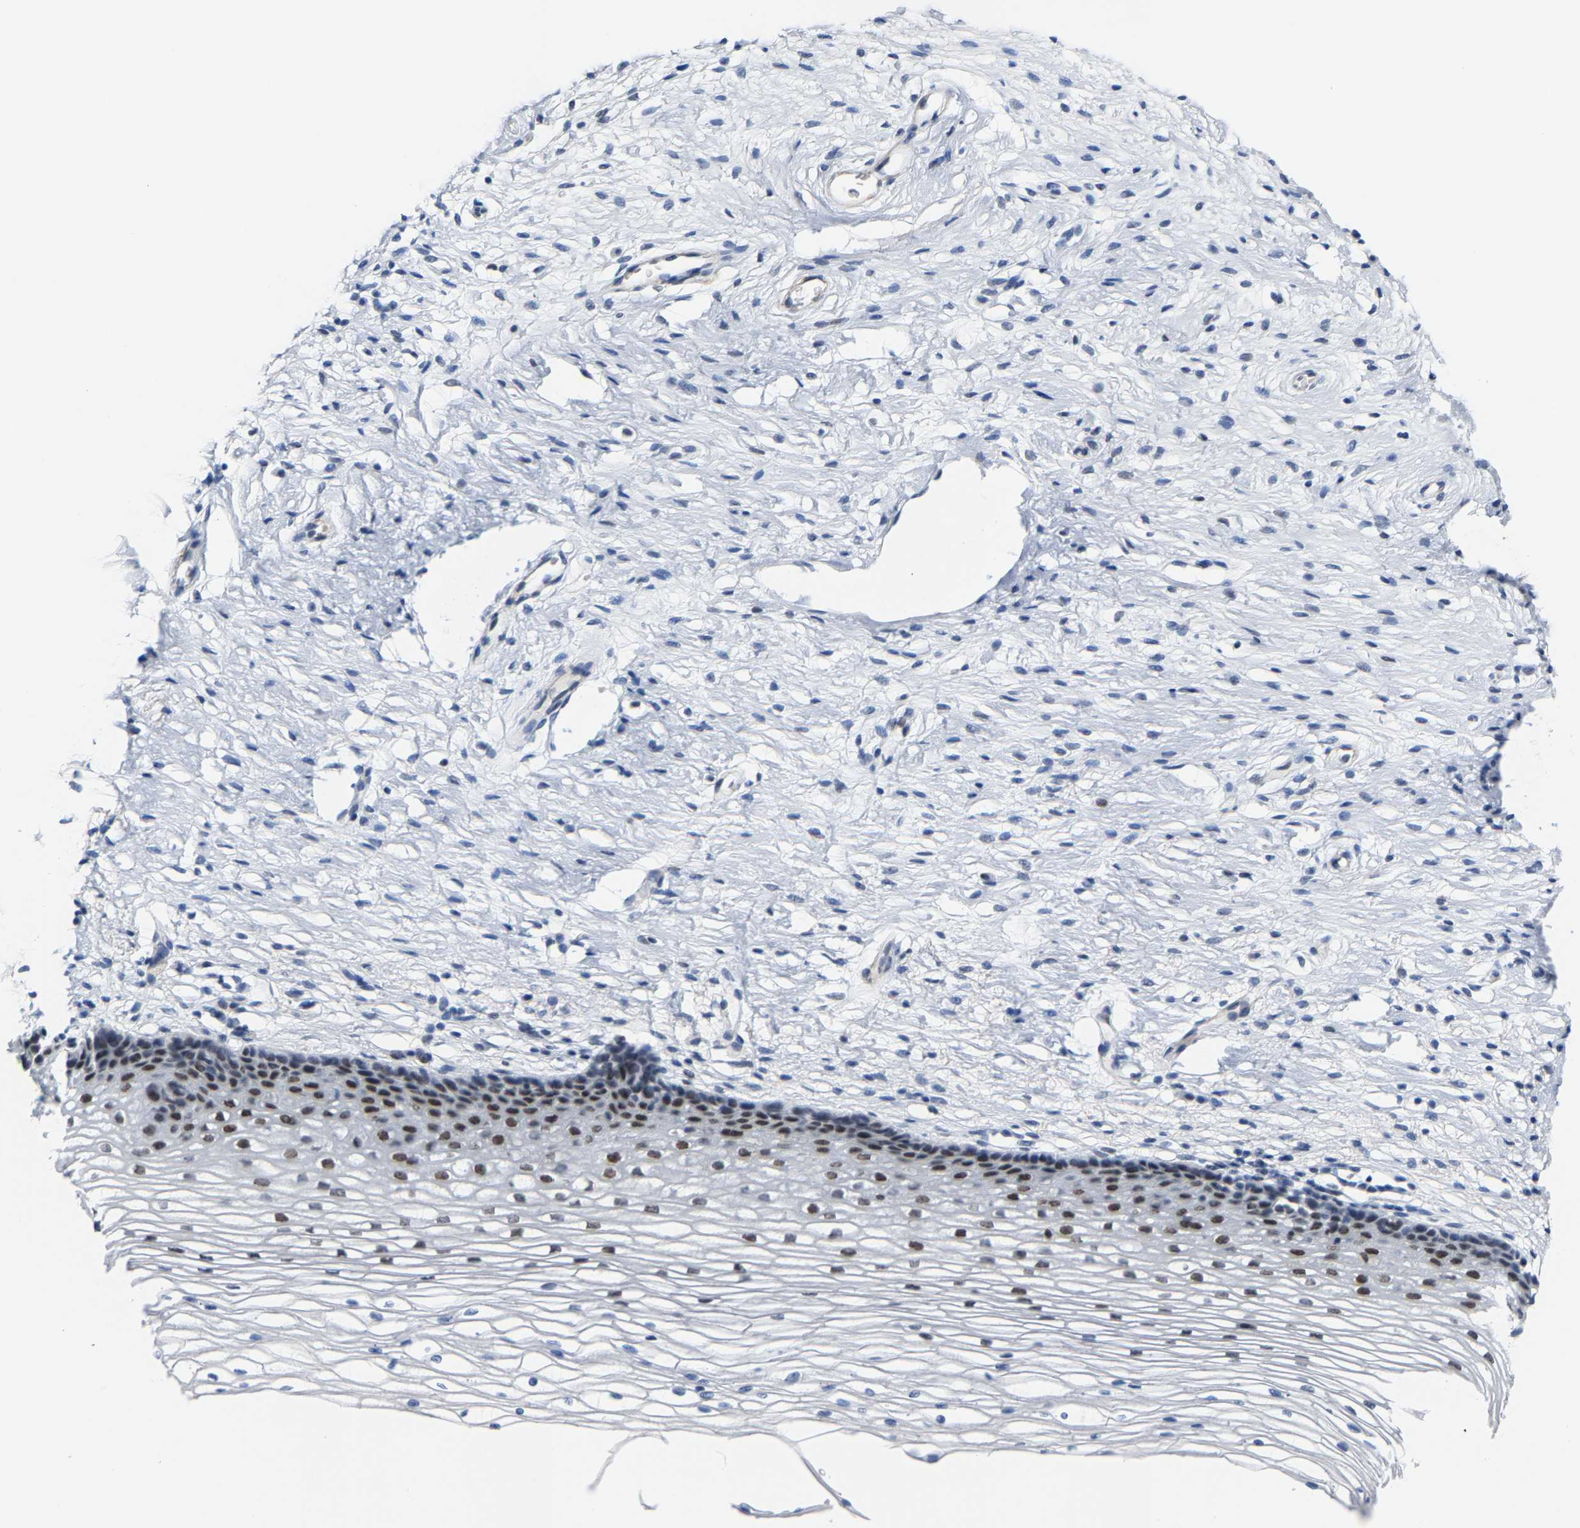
{"staining": {"intensity": "moderate", "quantity": "<25%", "location": "cytoplasmic/membranous,nuclear"}, "tissue": "cervix", "cell_type": "Glandular cells", "image_type": "normal", "snomed": [{"axis": "morphology", "description": "Normal tissue, NOS"}, {"axis": "topography", "description": "Cervix"}], "caption": "High-magnification brightfield microscopy of benign cervix stained with DAB (brown) and counterstained with hematoxylin (blue). glandular cells exhibit moderate cytoplasmic/membranous,nuclear expression is seen in approximately<25% of cells.", "gene": "FAM180A", "patient": {"sex": "female", "age": 77}}